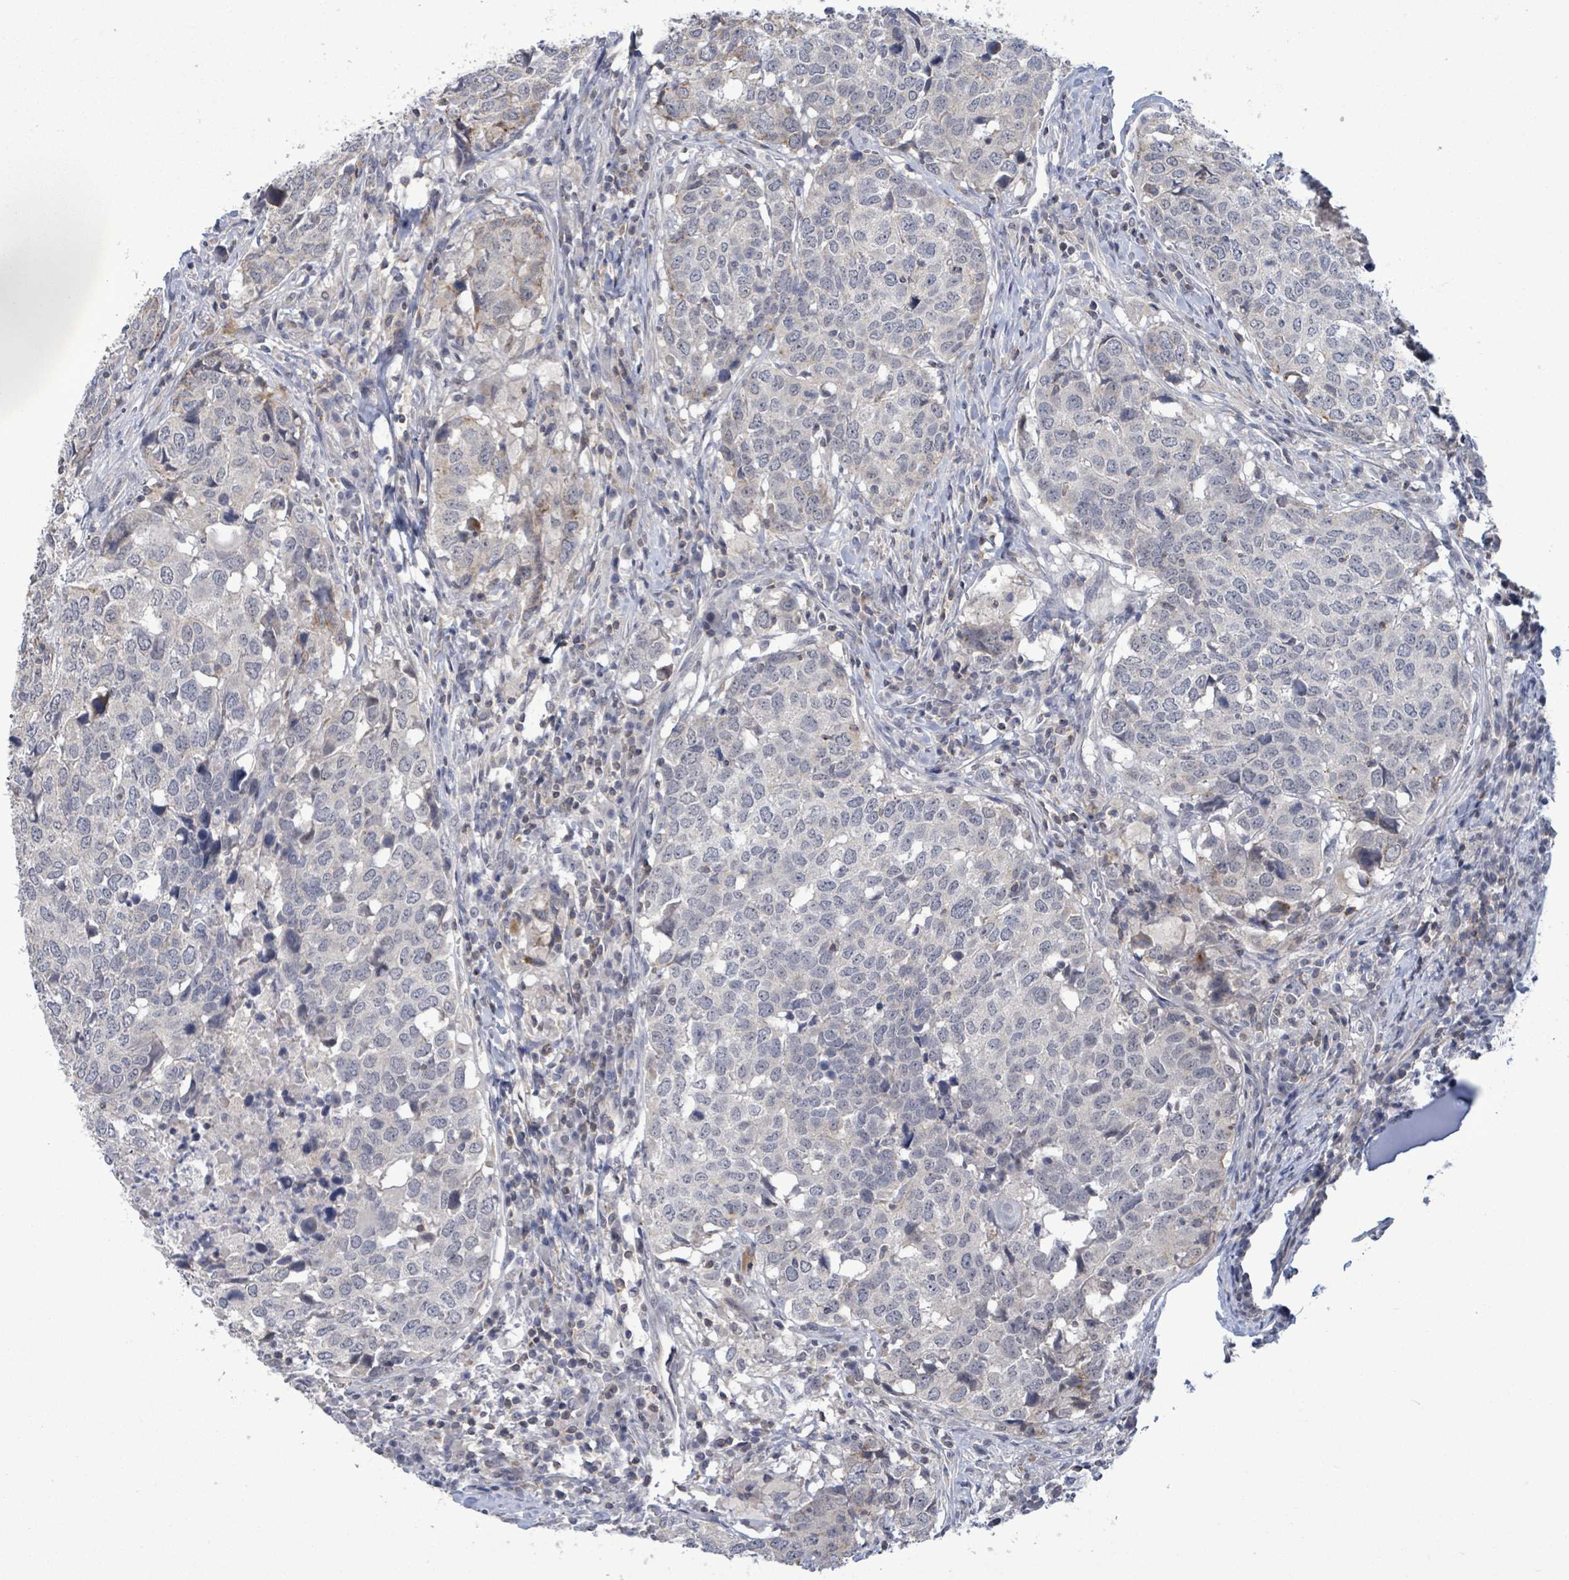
{"staining": {"intensity": "negative", "quantity": "none", "location": "none"}, "tissue": "head and neck cancer", "cell_type": "Tumor cells", "image_type": "cancer", "snomed": [{"axis": "morphology", "description": "Normal tissue, NOS"}, {"axis": "morphology", "description": "Squamous cell carcinoma, NOS"}, {"axis": "topography", "description": "Skeletal muscle"}, {"axis": "topography", "description": "Vascular tissue"}, {"axis": "topography", "description": "Peripheral nerve tissue"}, {"axis": "topography", "description": "Head-Neck"}], "caption": "Tumor cells are negative for protein expression in human squamous cell carcinoma (head and neck).", "gene": "AMMECR1", "patient": {"sex": "male", "age": 66}}